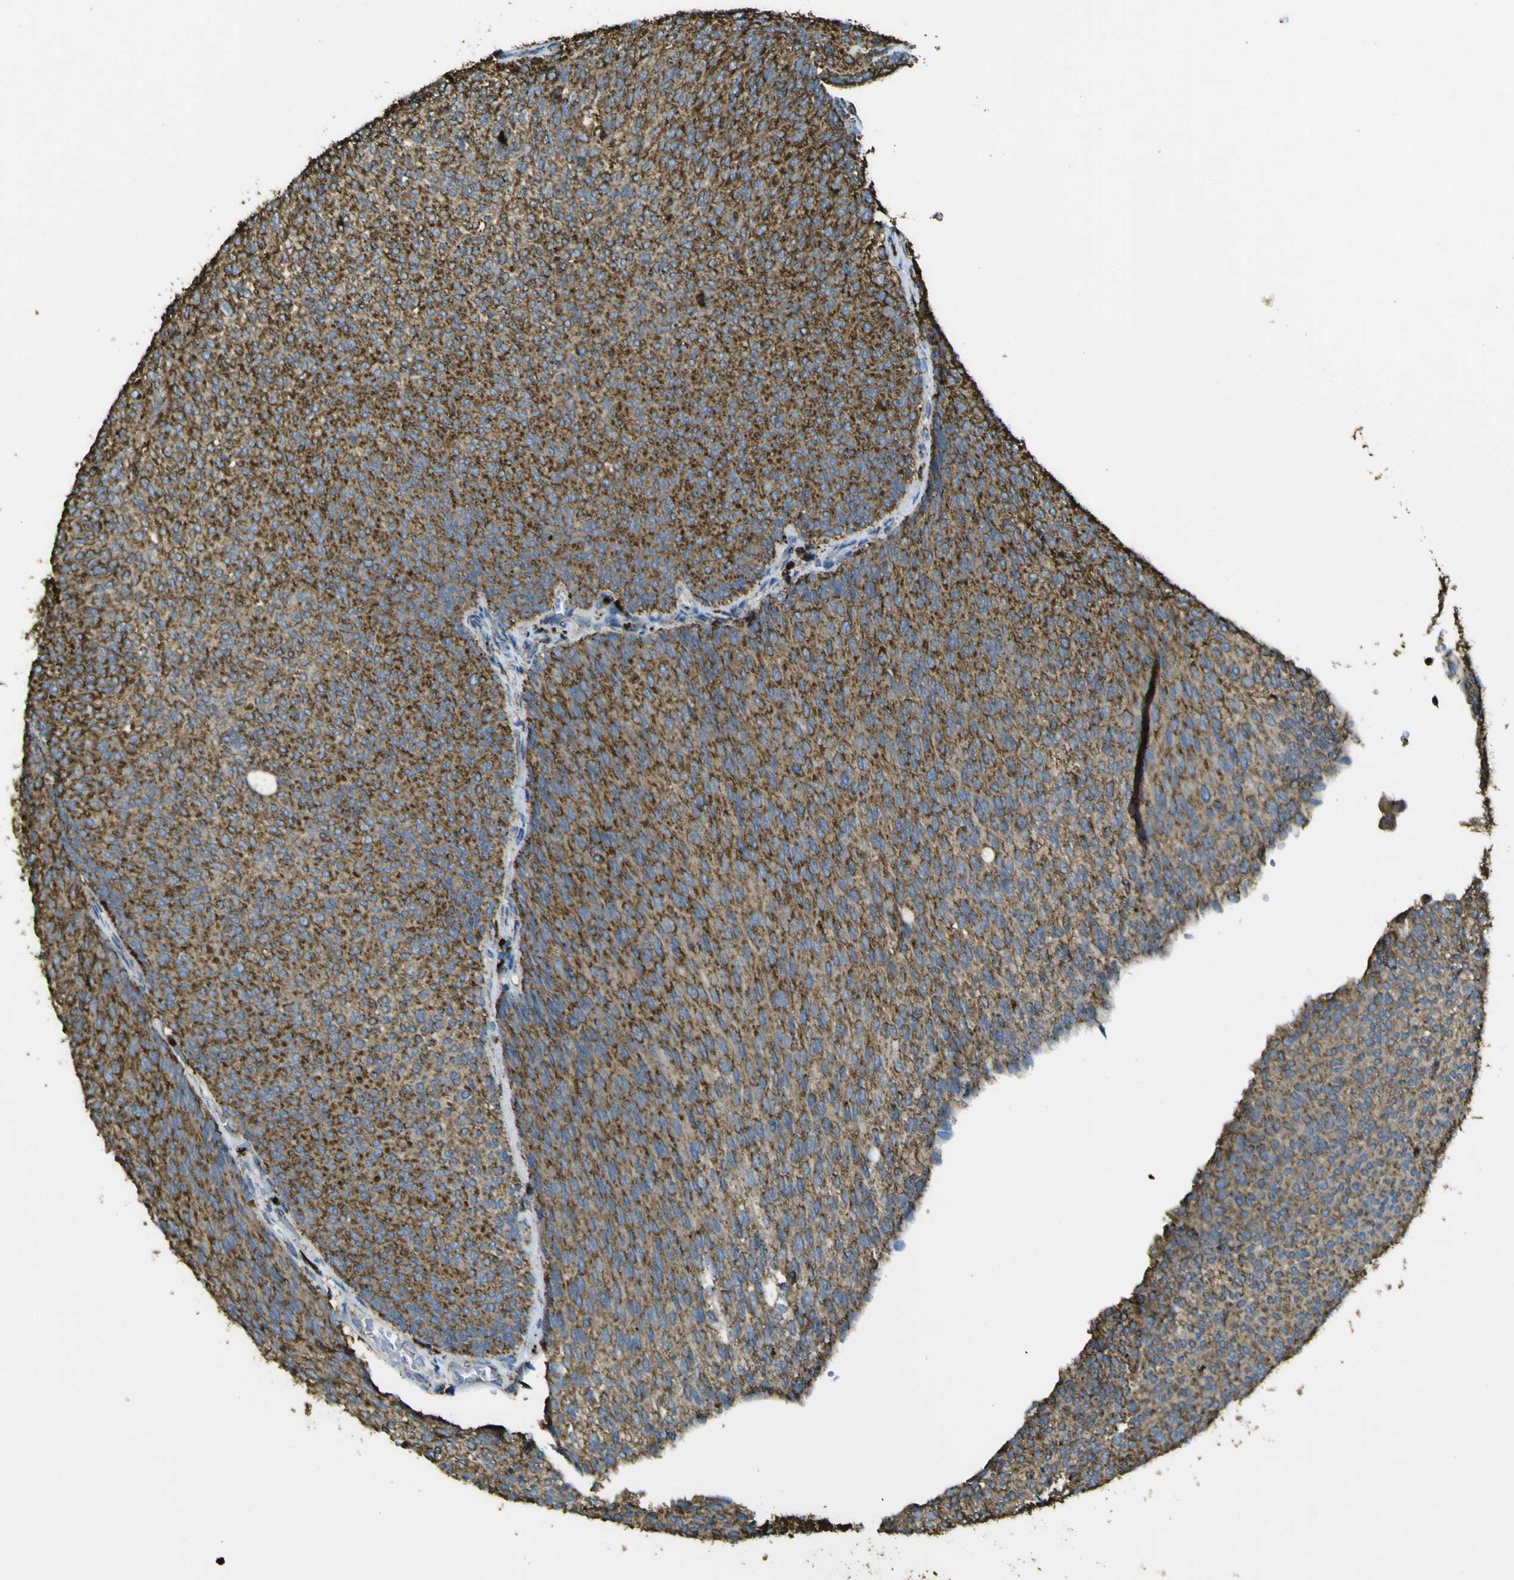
{"staining": {"intensity": "strong", "quantity": ">75%", "location": "cytoplasmic/membranous"}, "tissue": "urothelial cancer", "cell_type": "Tumor cells", "image_type": "cancer", "snomed": [{"axis": "morphology", "description": "Urothelial carcinoma, Low grade"}, {"axis": "topography", "description": "Urinary bladder"}], "caption": "A brown stain labels strong cytoplasmic/membranous expression of a protein in urothelial carcinoma (low-grade) tumor cells.", "gene": "ACSL3", "patient": {"sex": "female", "age": 79}}